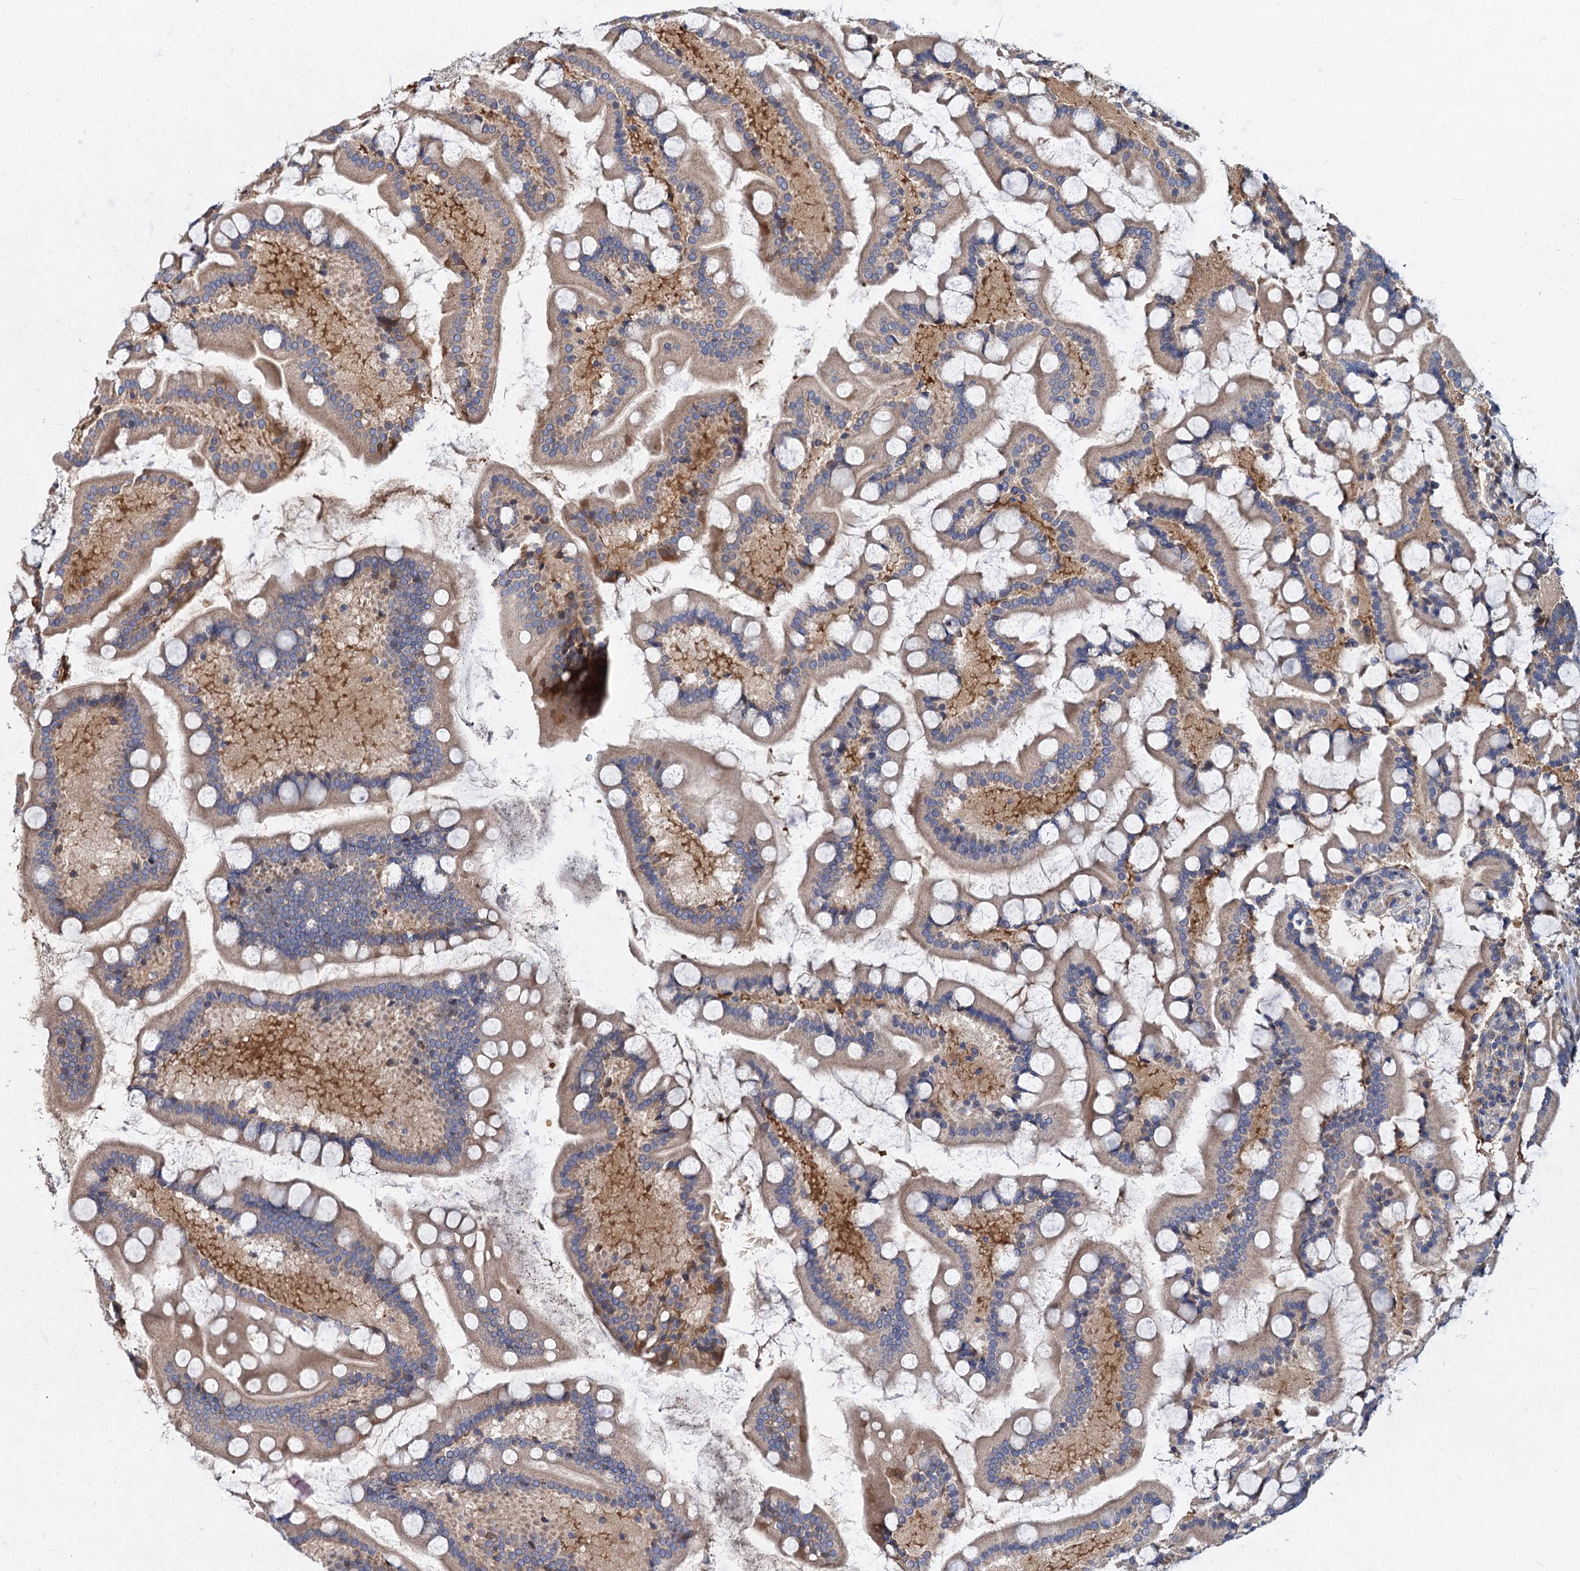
{"staining": {"intensity": "moderate", "quantity": ">75%", "location": "cytoplasmic/membranous"}, "tissue": "small intestine", "cell_type": "Glandular cells", "image_type": "normal", "snomed": [{"axis": "morphology", "description": "Normal tissue, NOS"}, {"axis": "topography", "description": "Small intestine"}], "caption": "Protein staining of normal small intestine displays moderate cytoplasmic/membranous staining in approximately >75% of glandular cells. The staining is performed using DAB (3,3'-diaminobenzidine) brown chromogen to label protein expression. The nuclei are counter-stained blue using hematoxylin.", "gene": "ALKBH7", "patient": {"sex": "male", "age": 41}}